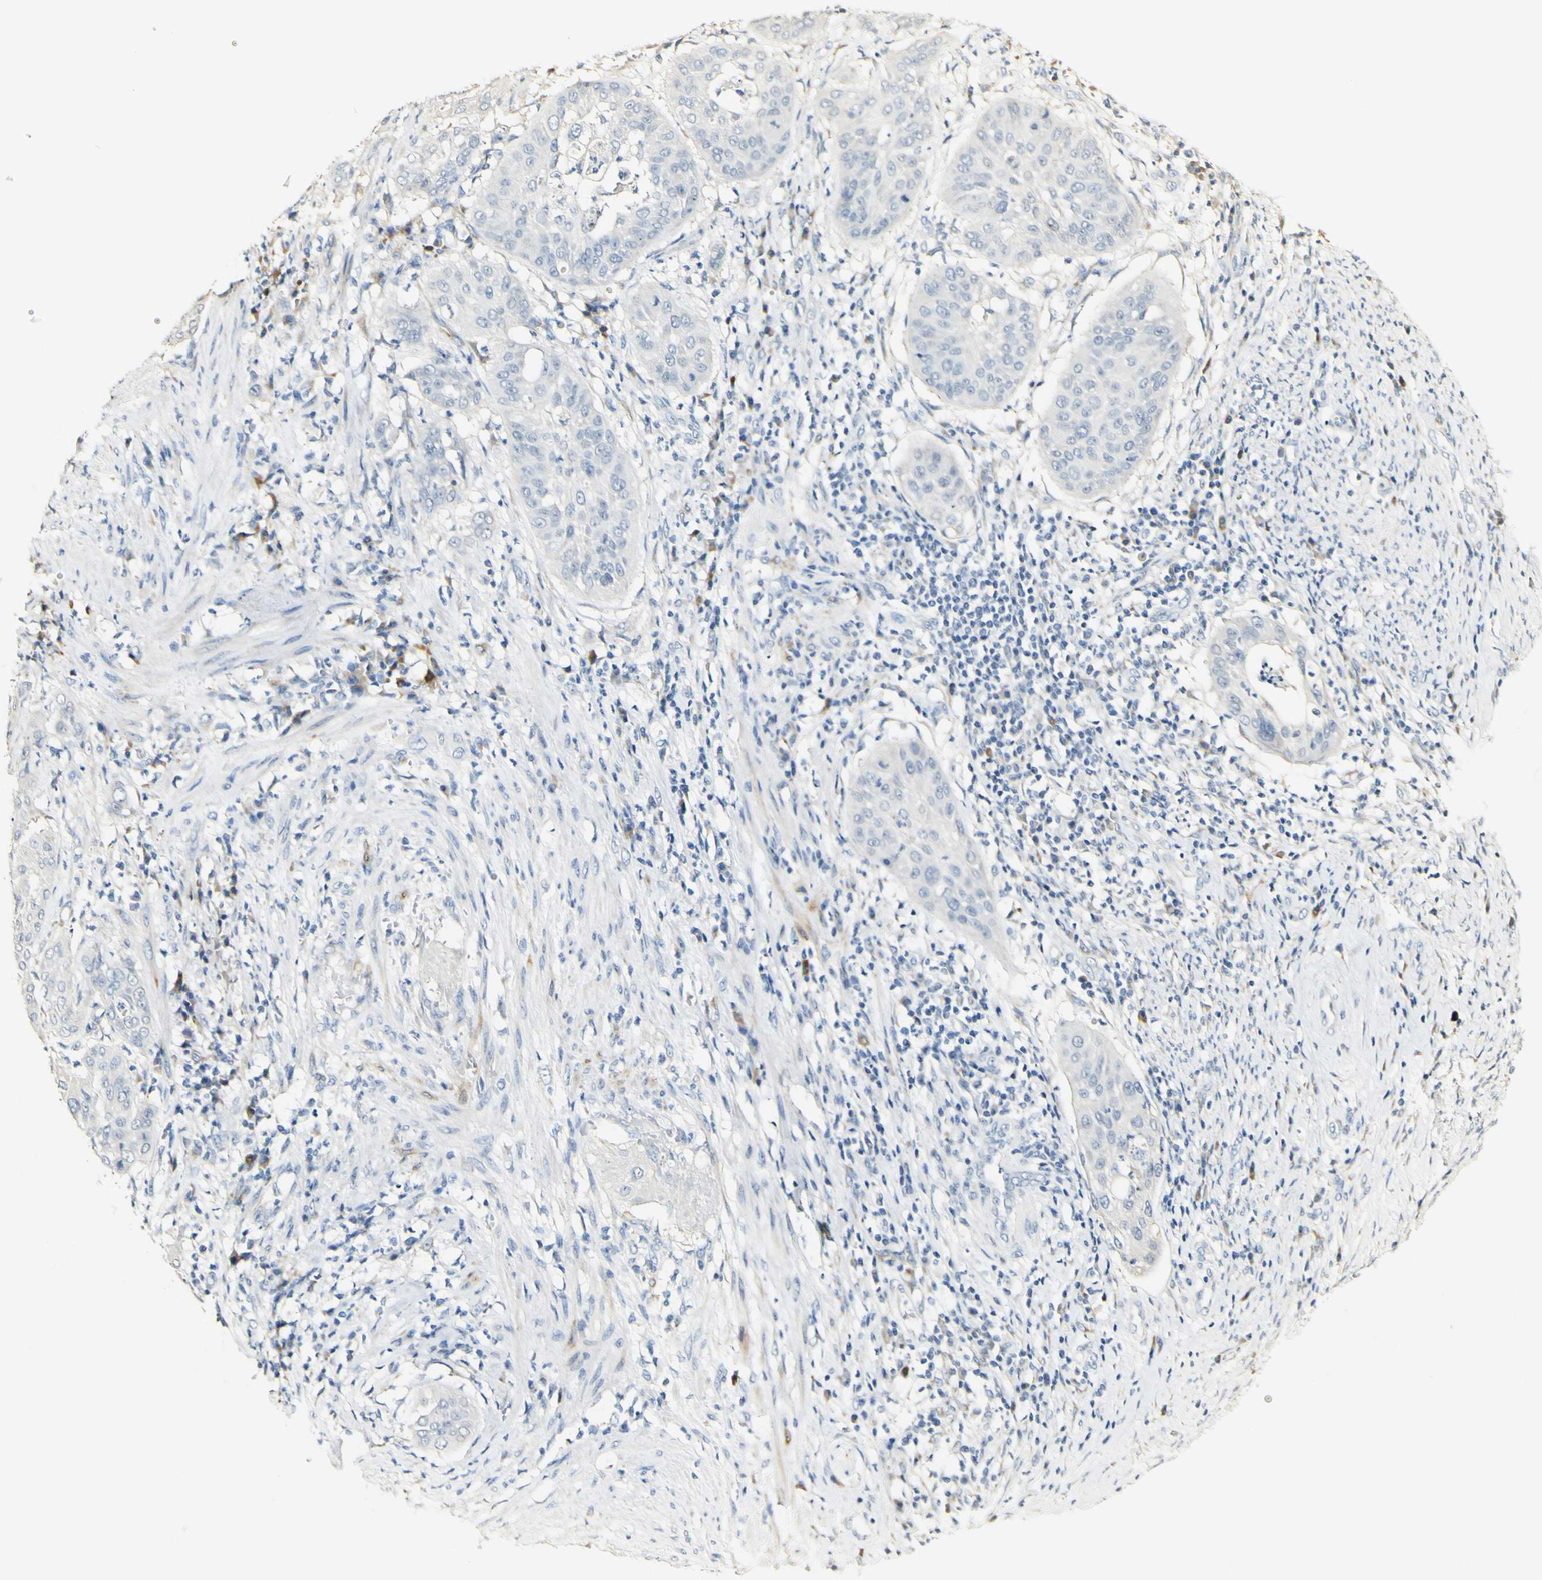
{"staining": {"intensity": "negative", "quantity": "none", "location": "none"}, "tissue": "cervical cancer", "cell_type": "Tumor cells", "image_type": "cancer", "snomed": [{"axis": "morphology", "description": "Normal tissue, NOS"}, {"axis": "morphology", "description": "Squamous cell carcinoma, NOS"}, {"axis": "topography", "description": "Cervix"}], "caption": "This is a photomicrograph of immunohistochemistry (IHC) staining of squamous cell carcinoma (cervical), which shows no staining in tumor cells.", "gene": "FMO3", "patient": {"sex": "female", "age": 39}}